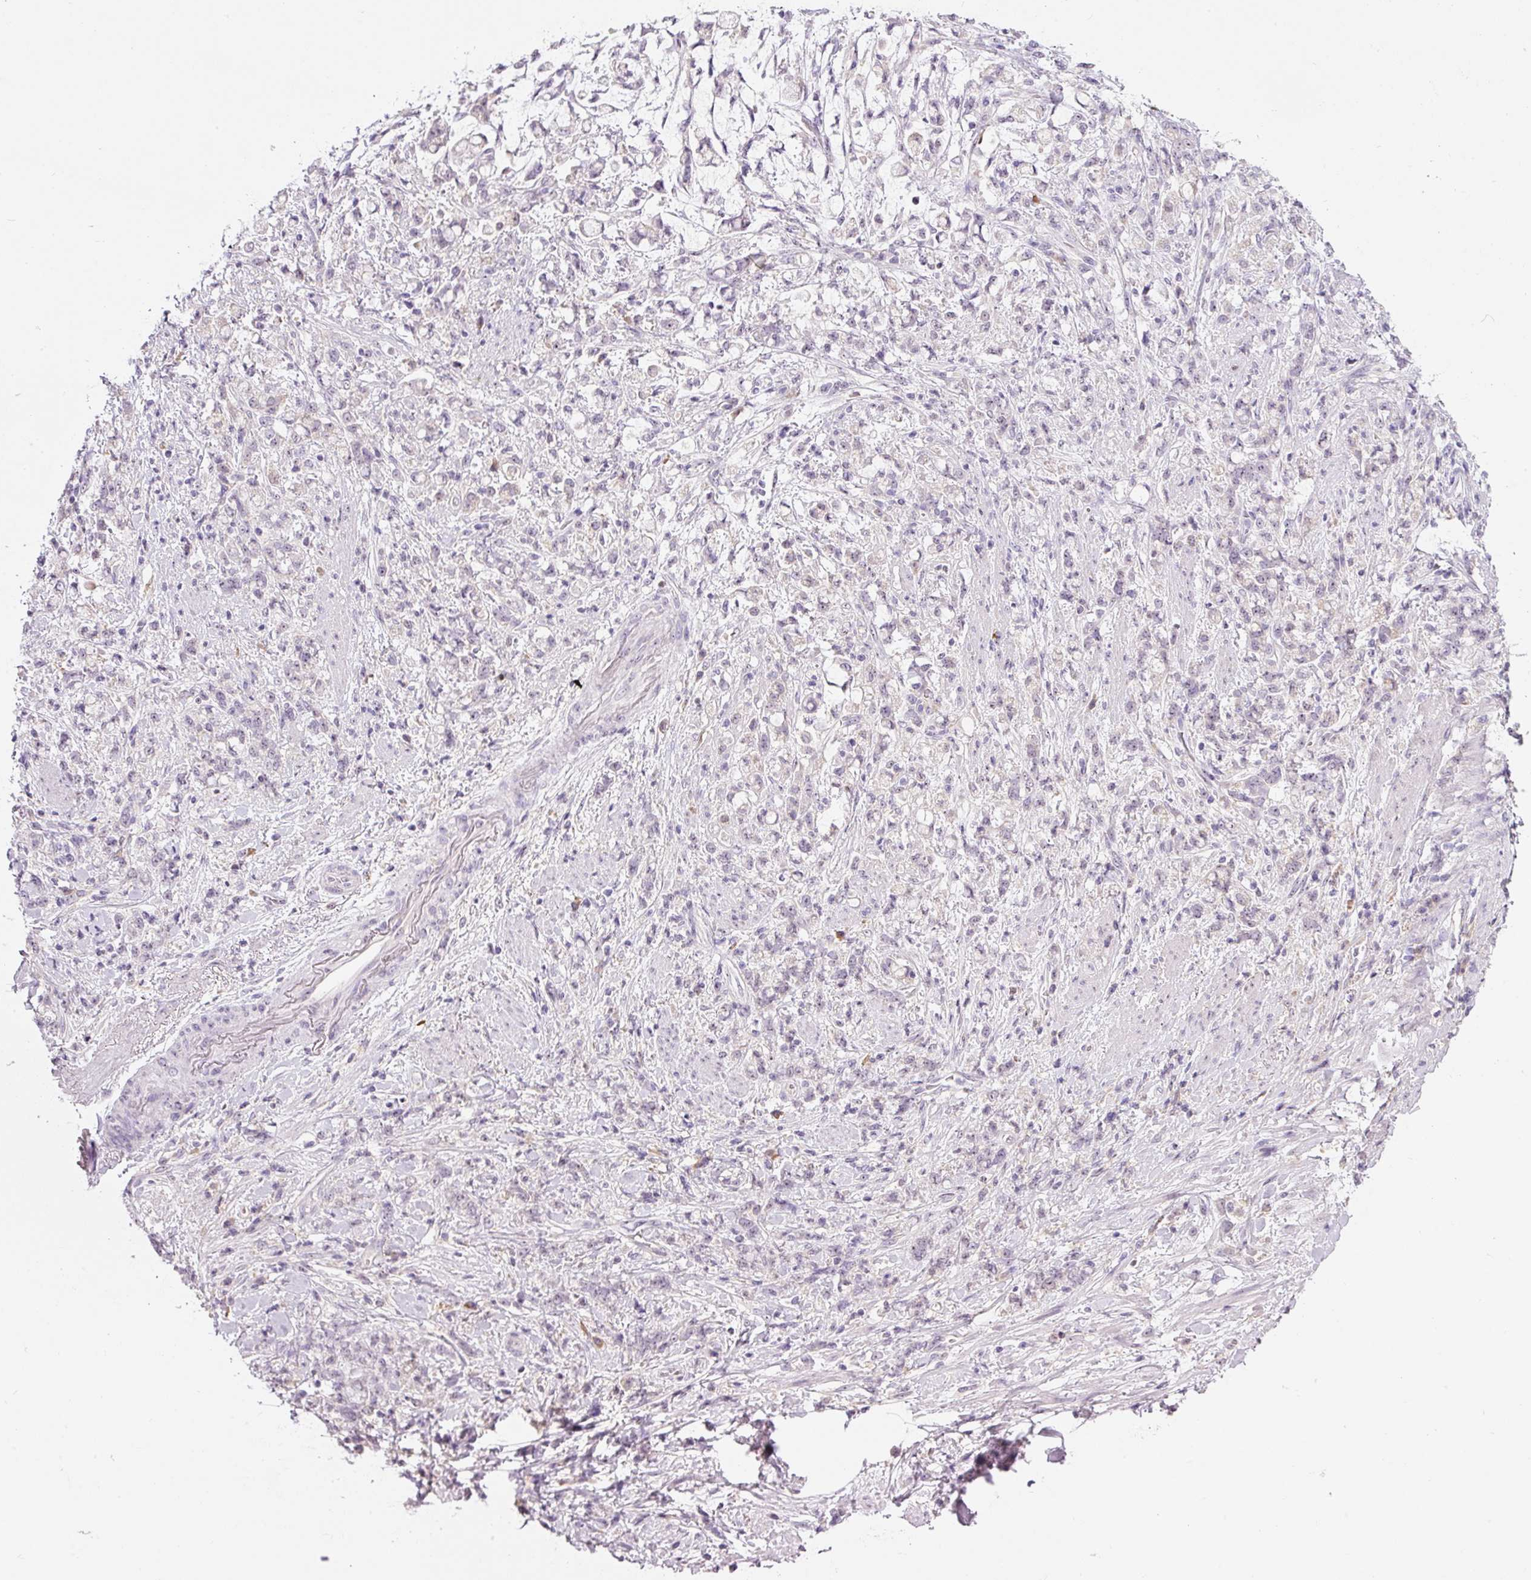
{"staining": {"intensity": "weak", "quantity": "<25%", "location": "cytoplasmic/membranous"}, "tissue": "stomach cancer", "cell_type": "Tumor cells", "image_type": "cancer", "snomed": [{"axis": "morphology", "description": "Adenocarcinoma, NOS"}, {"axis": "topography", "description": "Stomach"}], "caption": "DAB (3,3'-diaminobenzidine) immunohistochemical staining of stomach cancer (adenocarcinoma) demonstrates no significant positivity in tumor cells.", "gene": "TMEM37", "patient": {"sex": "female", "age": 60}}